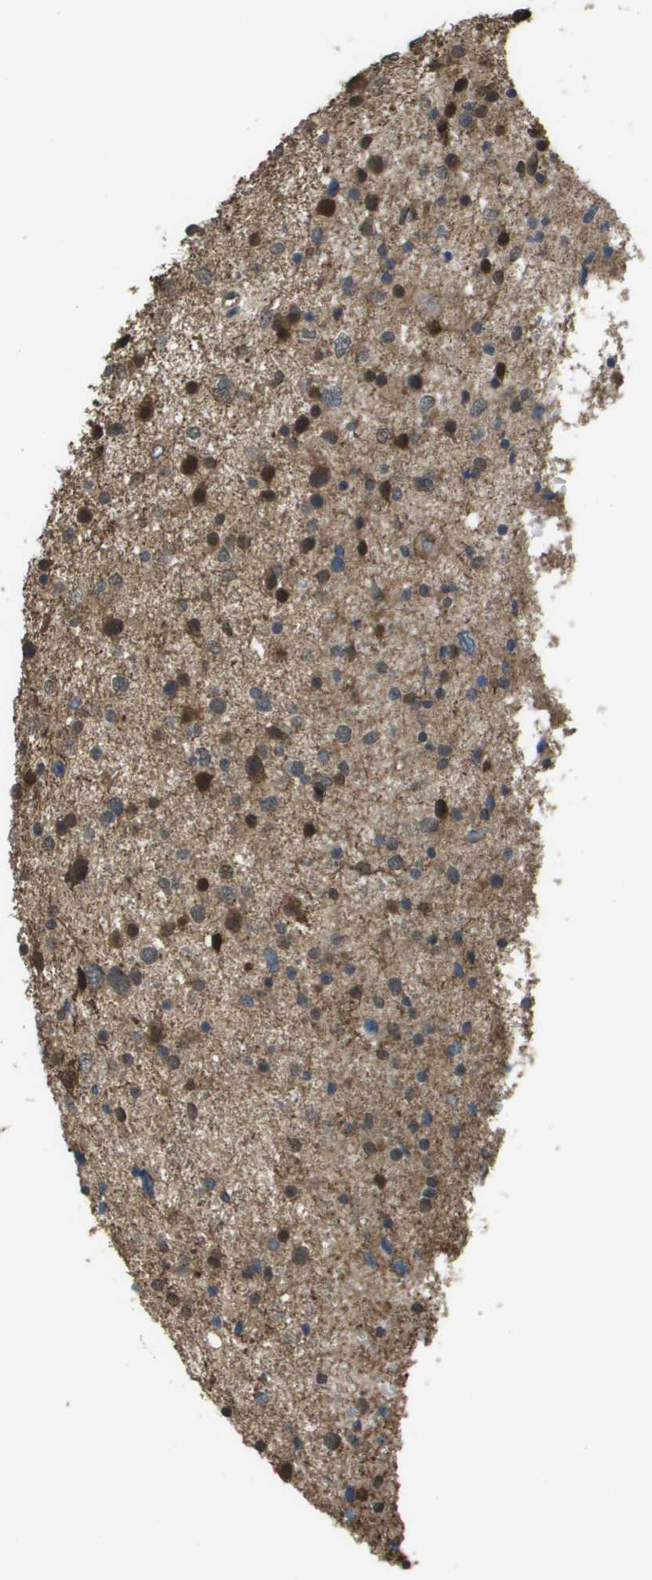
{"staining": {"intensity": "strong", "quantity": "<25%", "location": "cytoplasmic/membranous,nuclear"}, "tissue": "glioma", "cell_type": "Tumor cells", "image_type": "cancer", "snomed": [{"axis": "morphology", "description": "Glioma, malignant, Low grade"}, {"axis": "topography", "description": "Brain"}], "caption": "Human low-grade glioma (malignant) stained with a protein marker shows strong staining in tumor cells.", "gene": "NDRG2", "patient": {"sex": "female", "age": 37}}